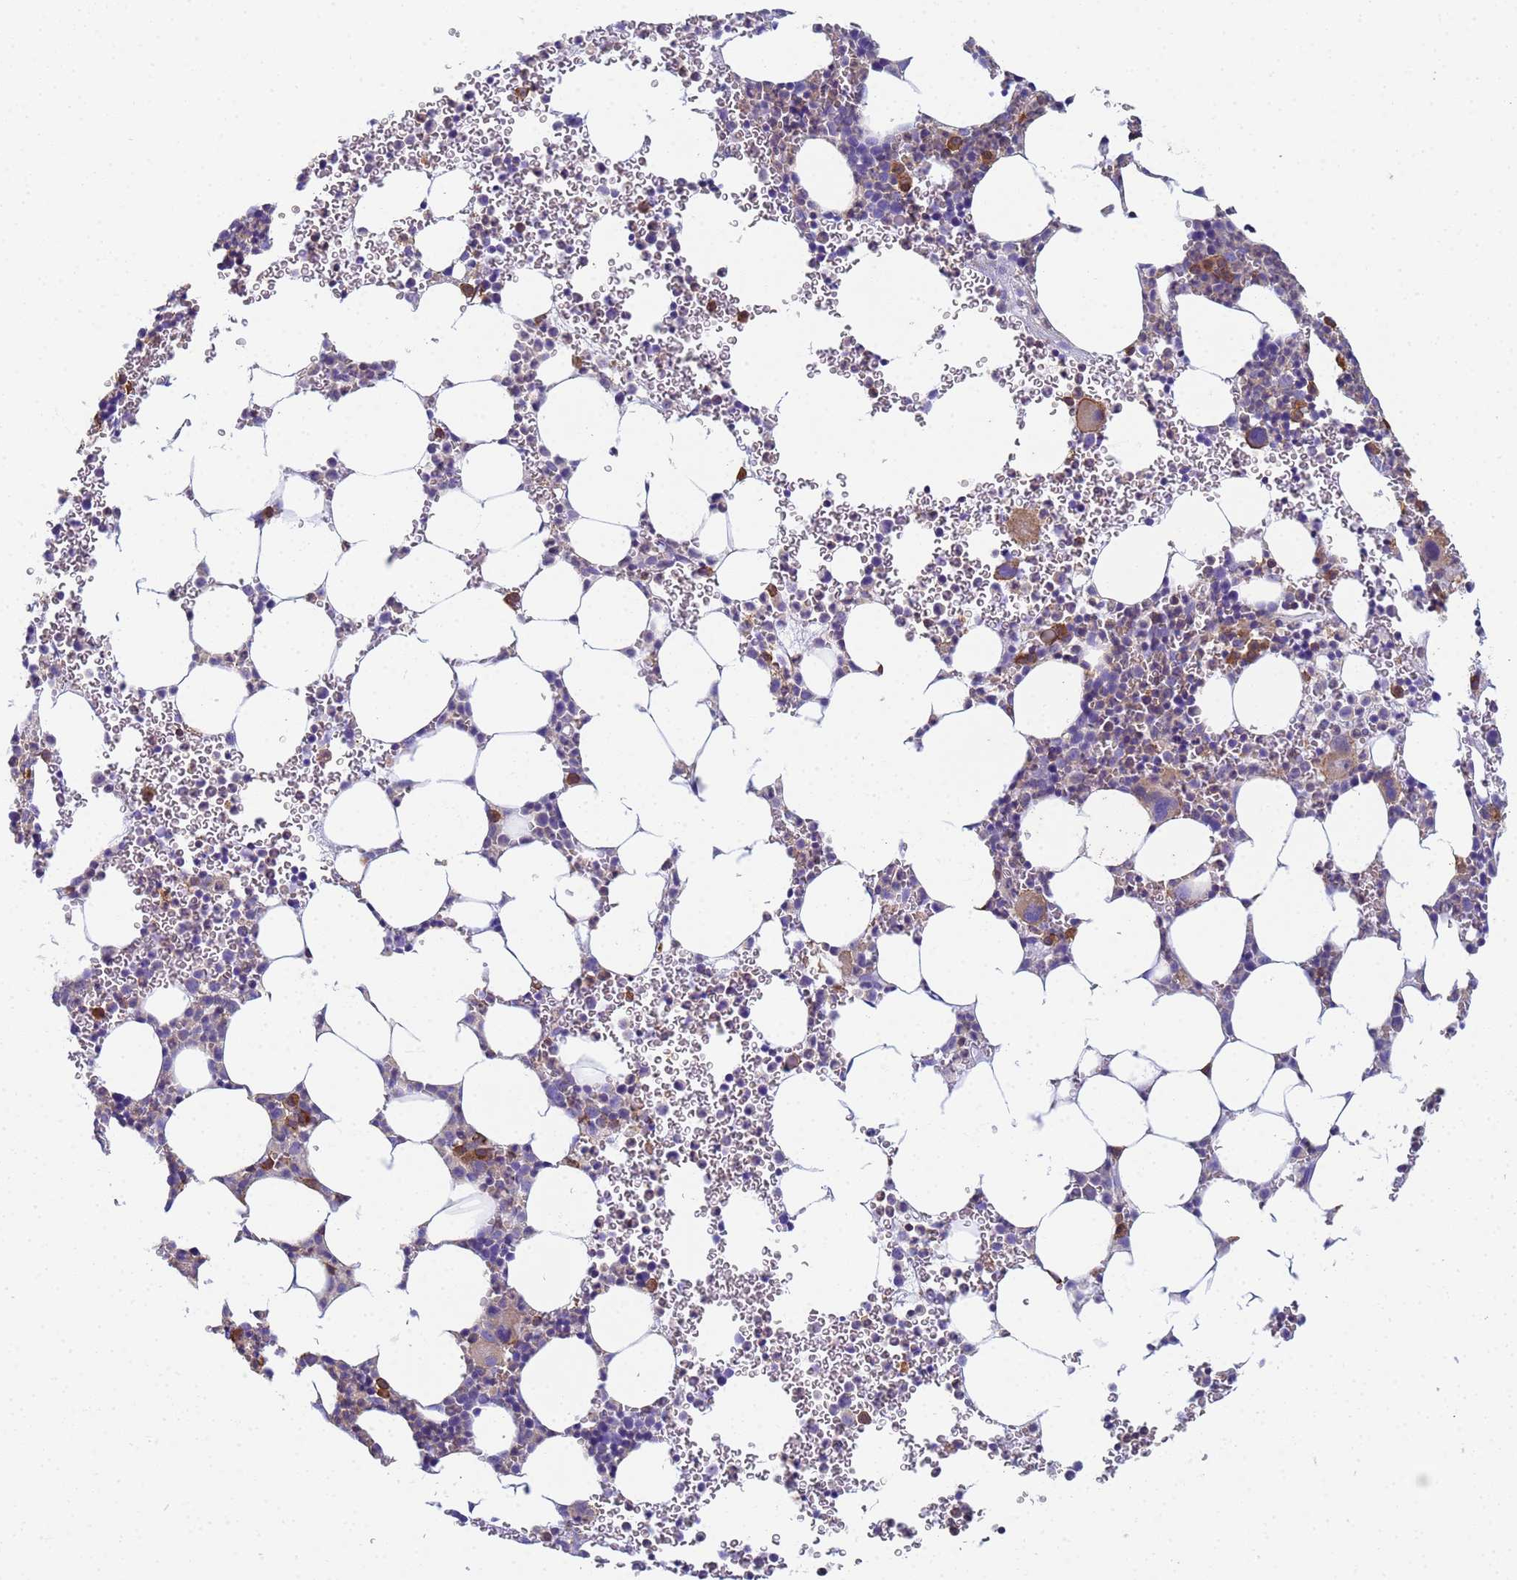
{"staining": {"intensity": "moderate", "quantity": "<25%", "location": "cytoplasmic/membranous"}, "tissue": "bone marrow", "cell_type": "Hematopoietic cells", "image_type": "normal", "snomed": [{"axis": "morphology", "description": "Normal tissue, NOS"}, {"axis": "topography", "description": "Bone marrow"}], "caption": "The photomicrograph reveals immunohistochemical staining of normal bone marrow. There is moderate cytoplasmic/membranous staining is identified in approximately <25% of hematopoietic cells. The protein is stained brown, and the nuclei are stained in blue (DAB IHC with brightfield microscopy, high magnification).", "gene": "ZNG1A", "patient": {"sex": "female", "age": 78}}